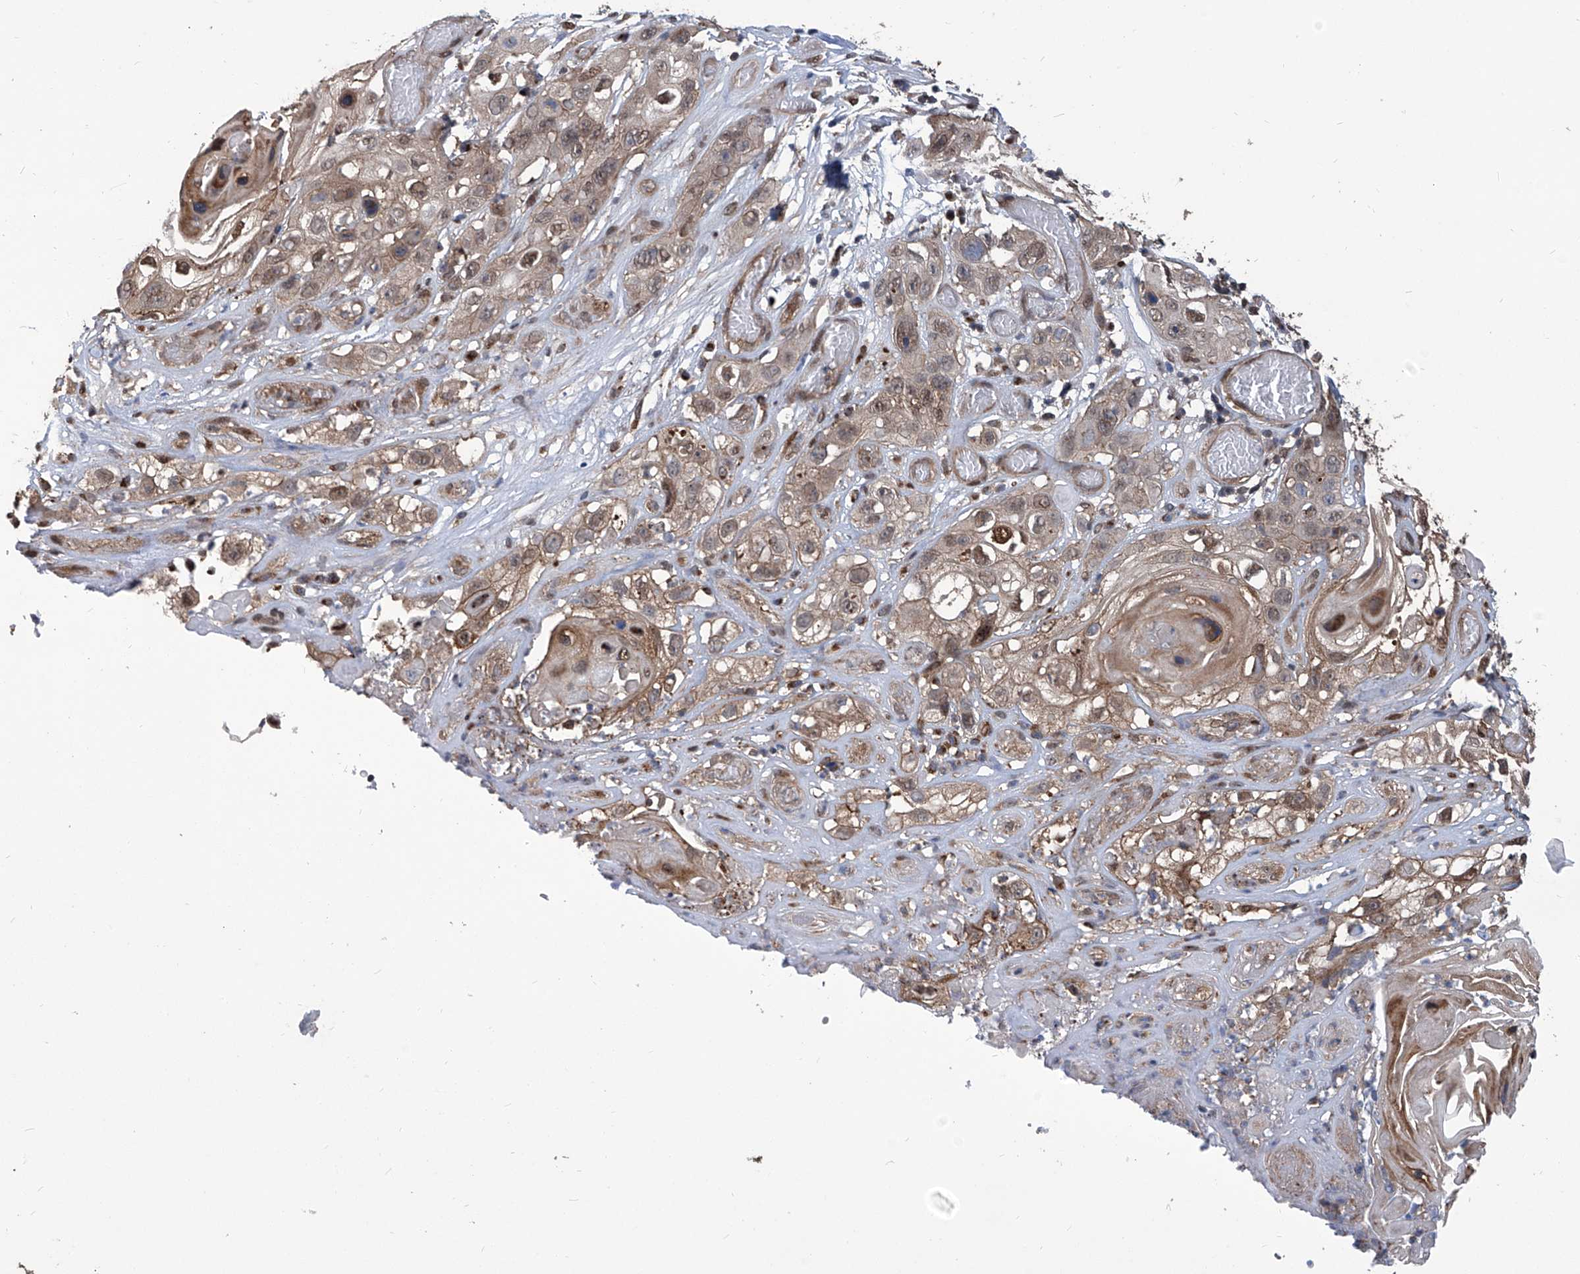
{"staining": {"intensity": "moderate", "quantity": ">75%", "location": "cytoplasmic/membranous,nuclear"}, "tissue": "skin cancer", "cell_type": "Tumor cells", "image_type": "cancer", "snomed": [{"axis": "morphology", "description": "Squamous cell carcinoma, NOS"}, {"axis": "topography", "description": "Skin"}], "caption": "Immunohistochemistry photomicrograph of human skin cancer stained for a protein (brown), which shows medium levels of moderate cytoplasmic/membranous and nuclear expression in approximately >75% of tumor cells.", "gene": "PSMB1", "patient": {"sex": "male", "age": 55}}